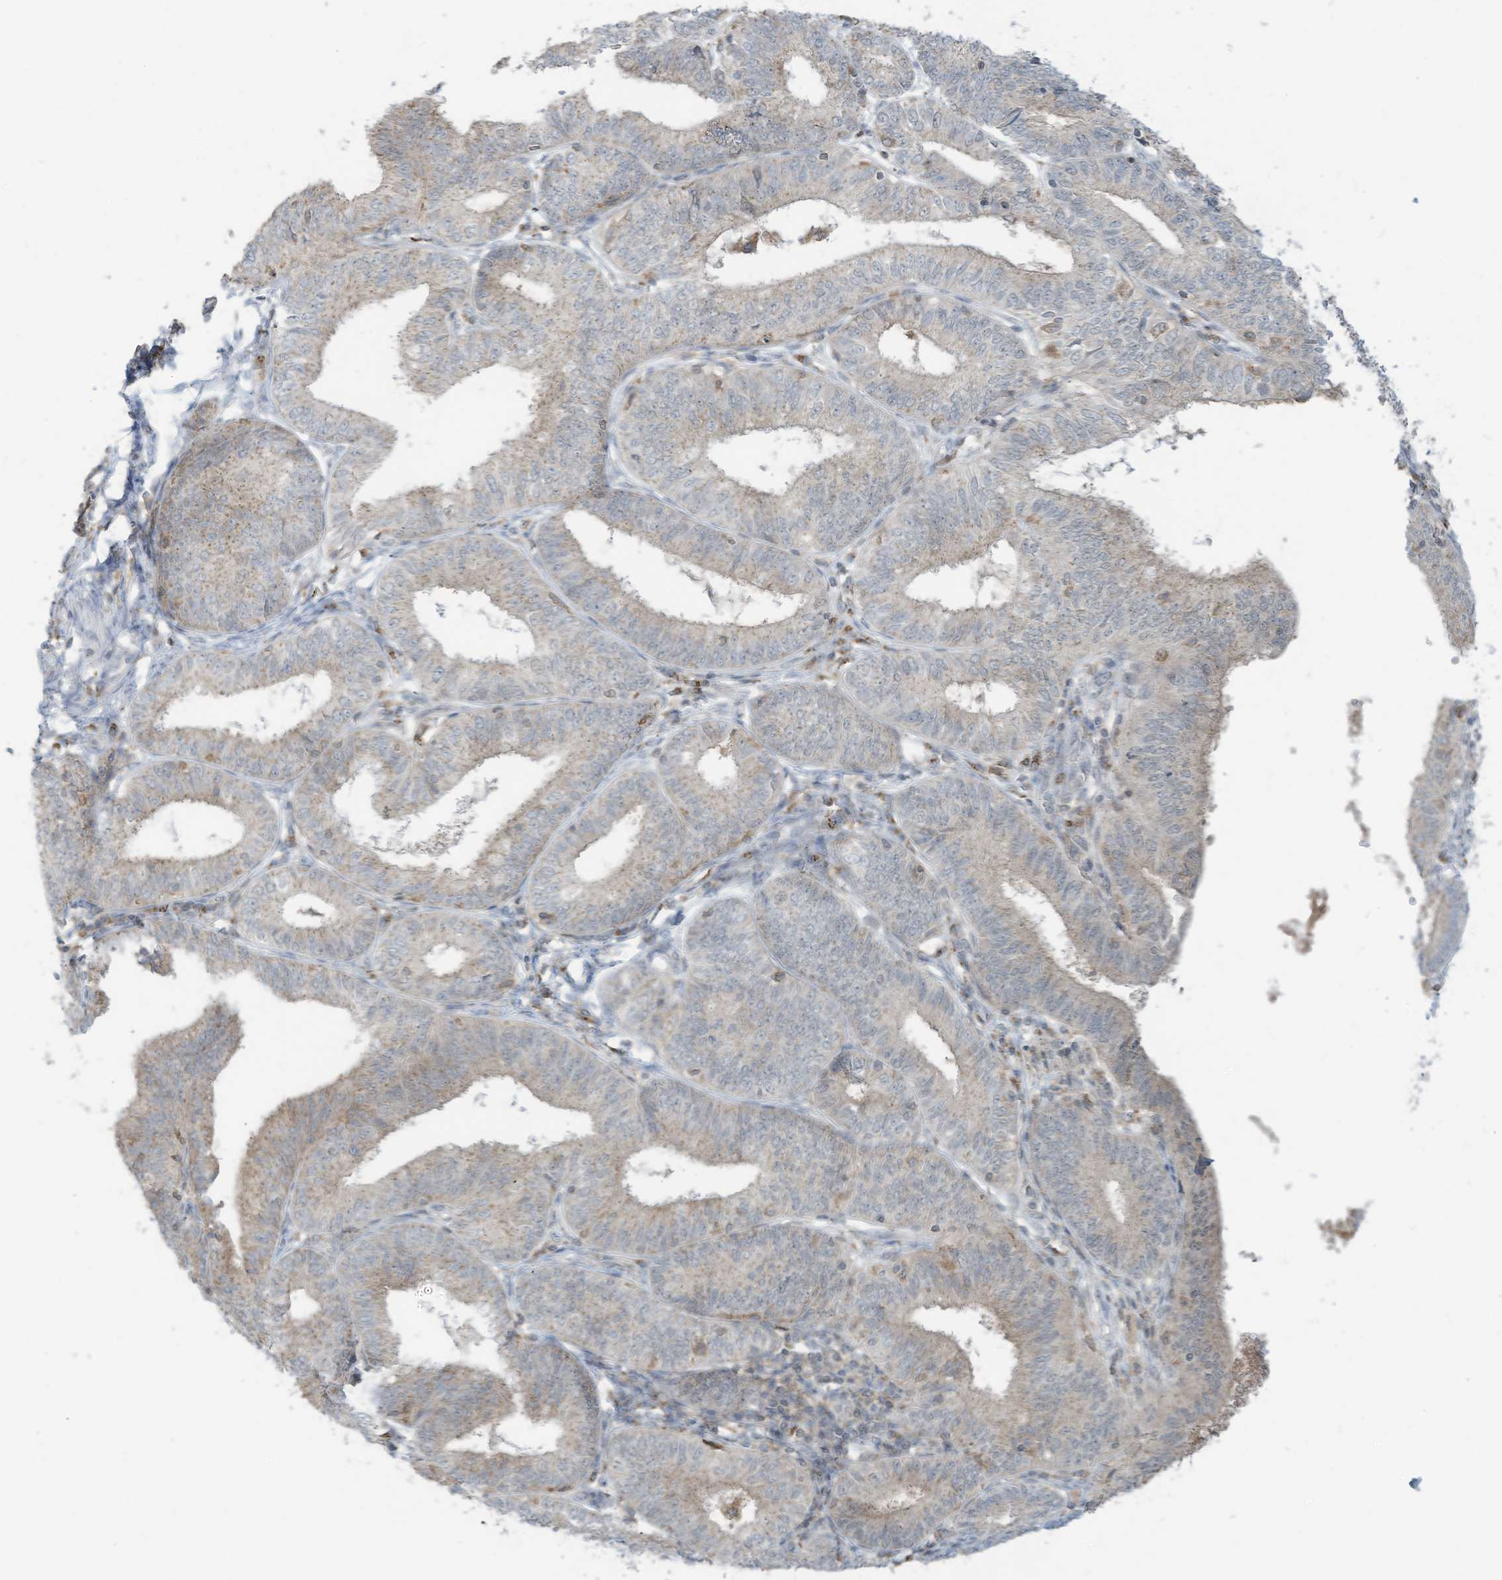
{"staining": {"intensity": "moderate", "quantity": "<25%", "location": "cytoplasmic/membranous"}, "tissue": "endometrial cancer", "cell_type": "Tumor cells", "image_type": "cancer", "snomed": [{"axis": "morphology", "description": "Adenocarcinoma, NOS"}, {"axis": "topography", "description": "Endometrium"}], "caption": "Brown immunohistochemical staining in human endometrial adenocarcinoma reveals moderate cytoplasmic/membranous staining in about <25% of tumor cells.", "gene": "PARVG", "patient": {"sex": "female", "age": 51}}